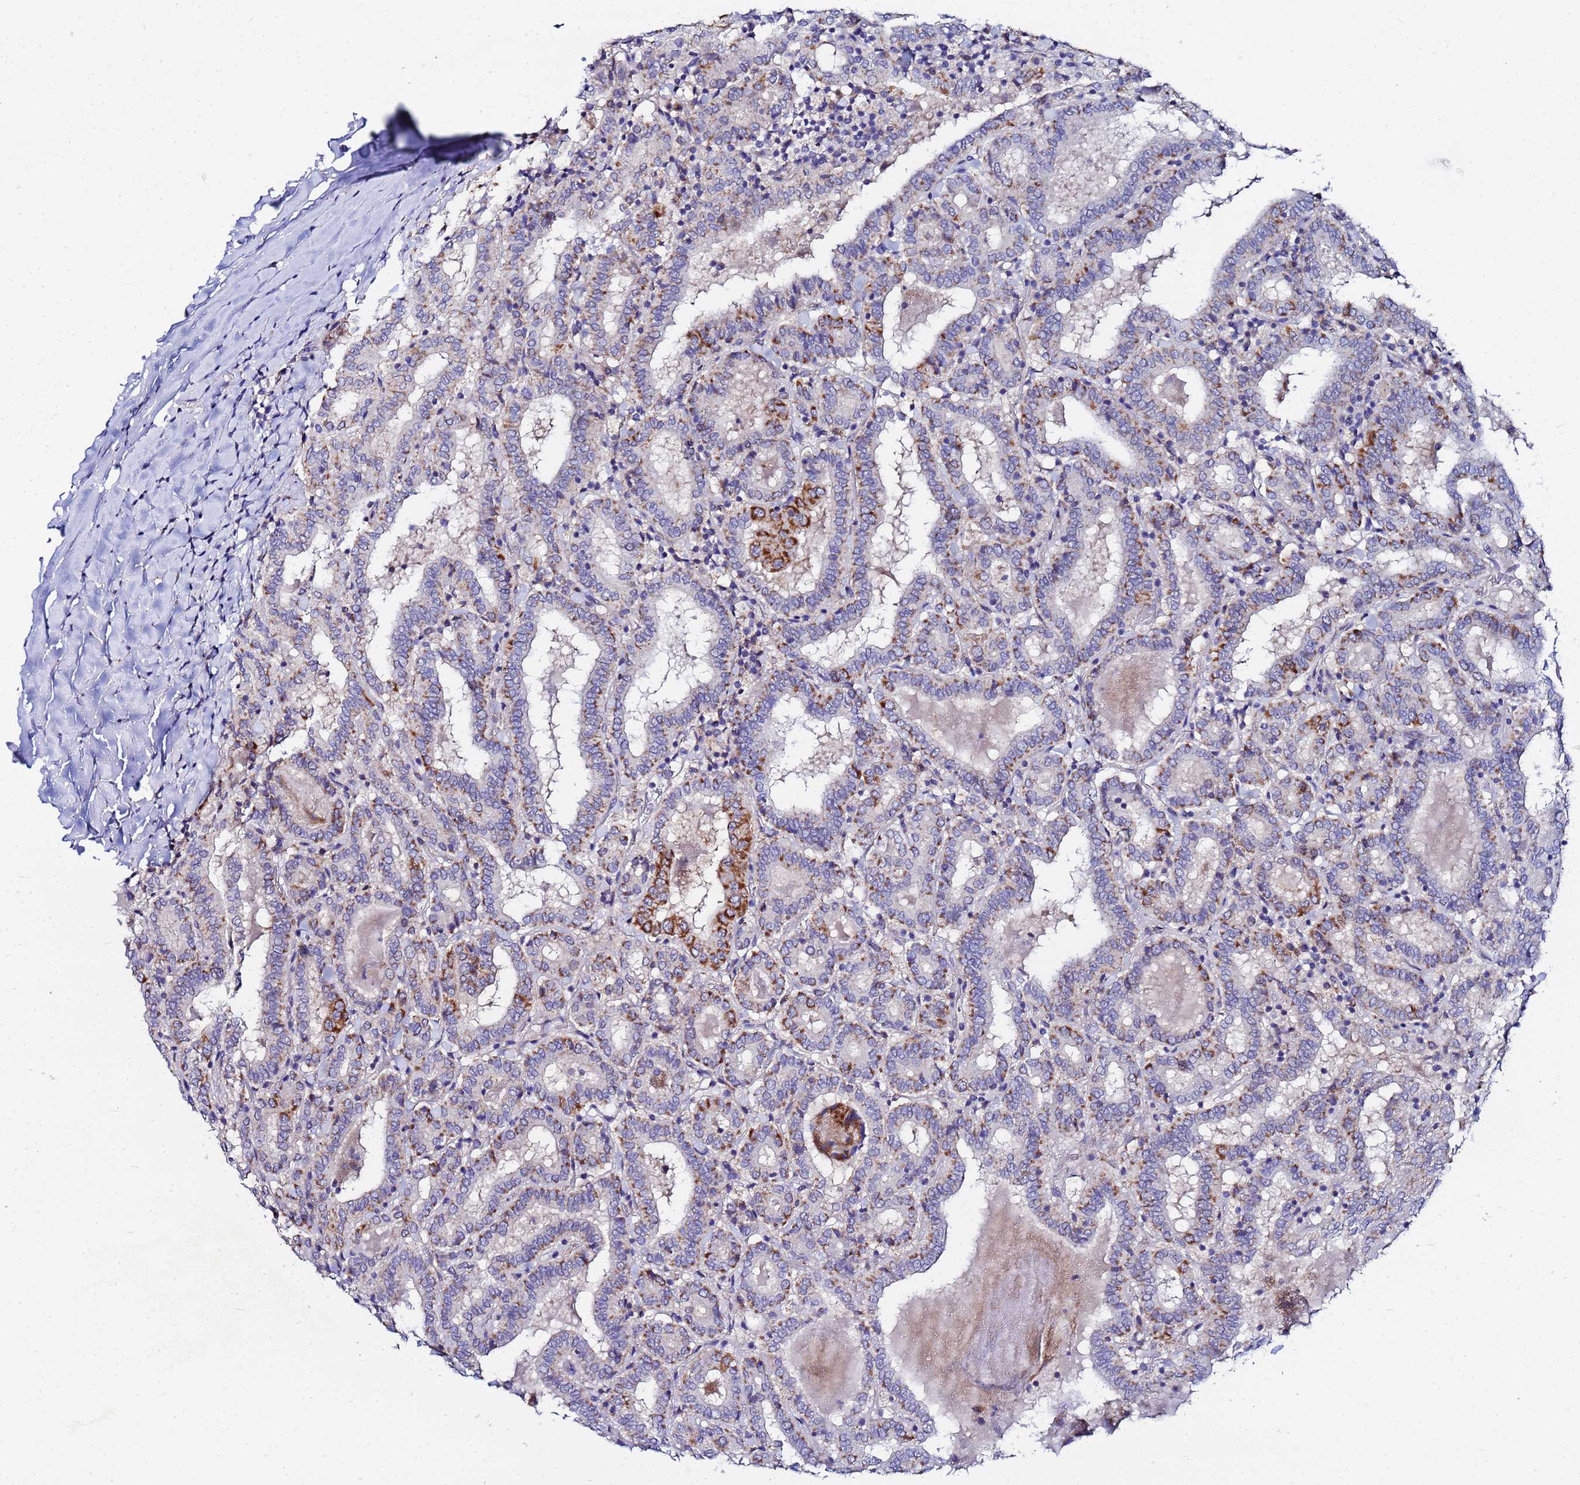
{"staining": {"intensity": "strong", "quantity": "<25%", "location": "cytoplasmic/membranous"}, "tissue": "thyroid cancer", "cell_type": "Tumor cells", "image_type": "cancer", "snomed": [{"axis": "morphology", "description": "Papillary adenocarcinoma, NOS"}, {"axis": "topography", "description": "Thyroid gland"}], "caption": "Thyroid cancer was stained to show a protein in brown. There is medium levels of strong cytoplasmic/membranous expression in about <25% of tumor cells.", "gene": "FAHD2A", "patient": {"sex": "female", "age": 72}}